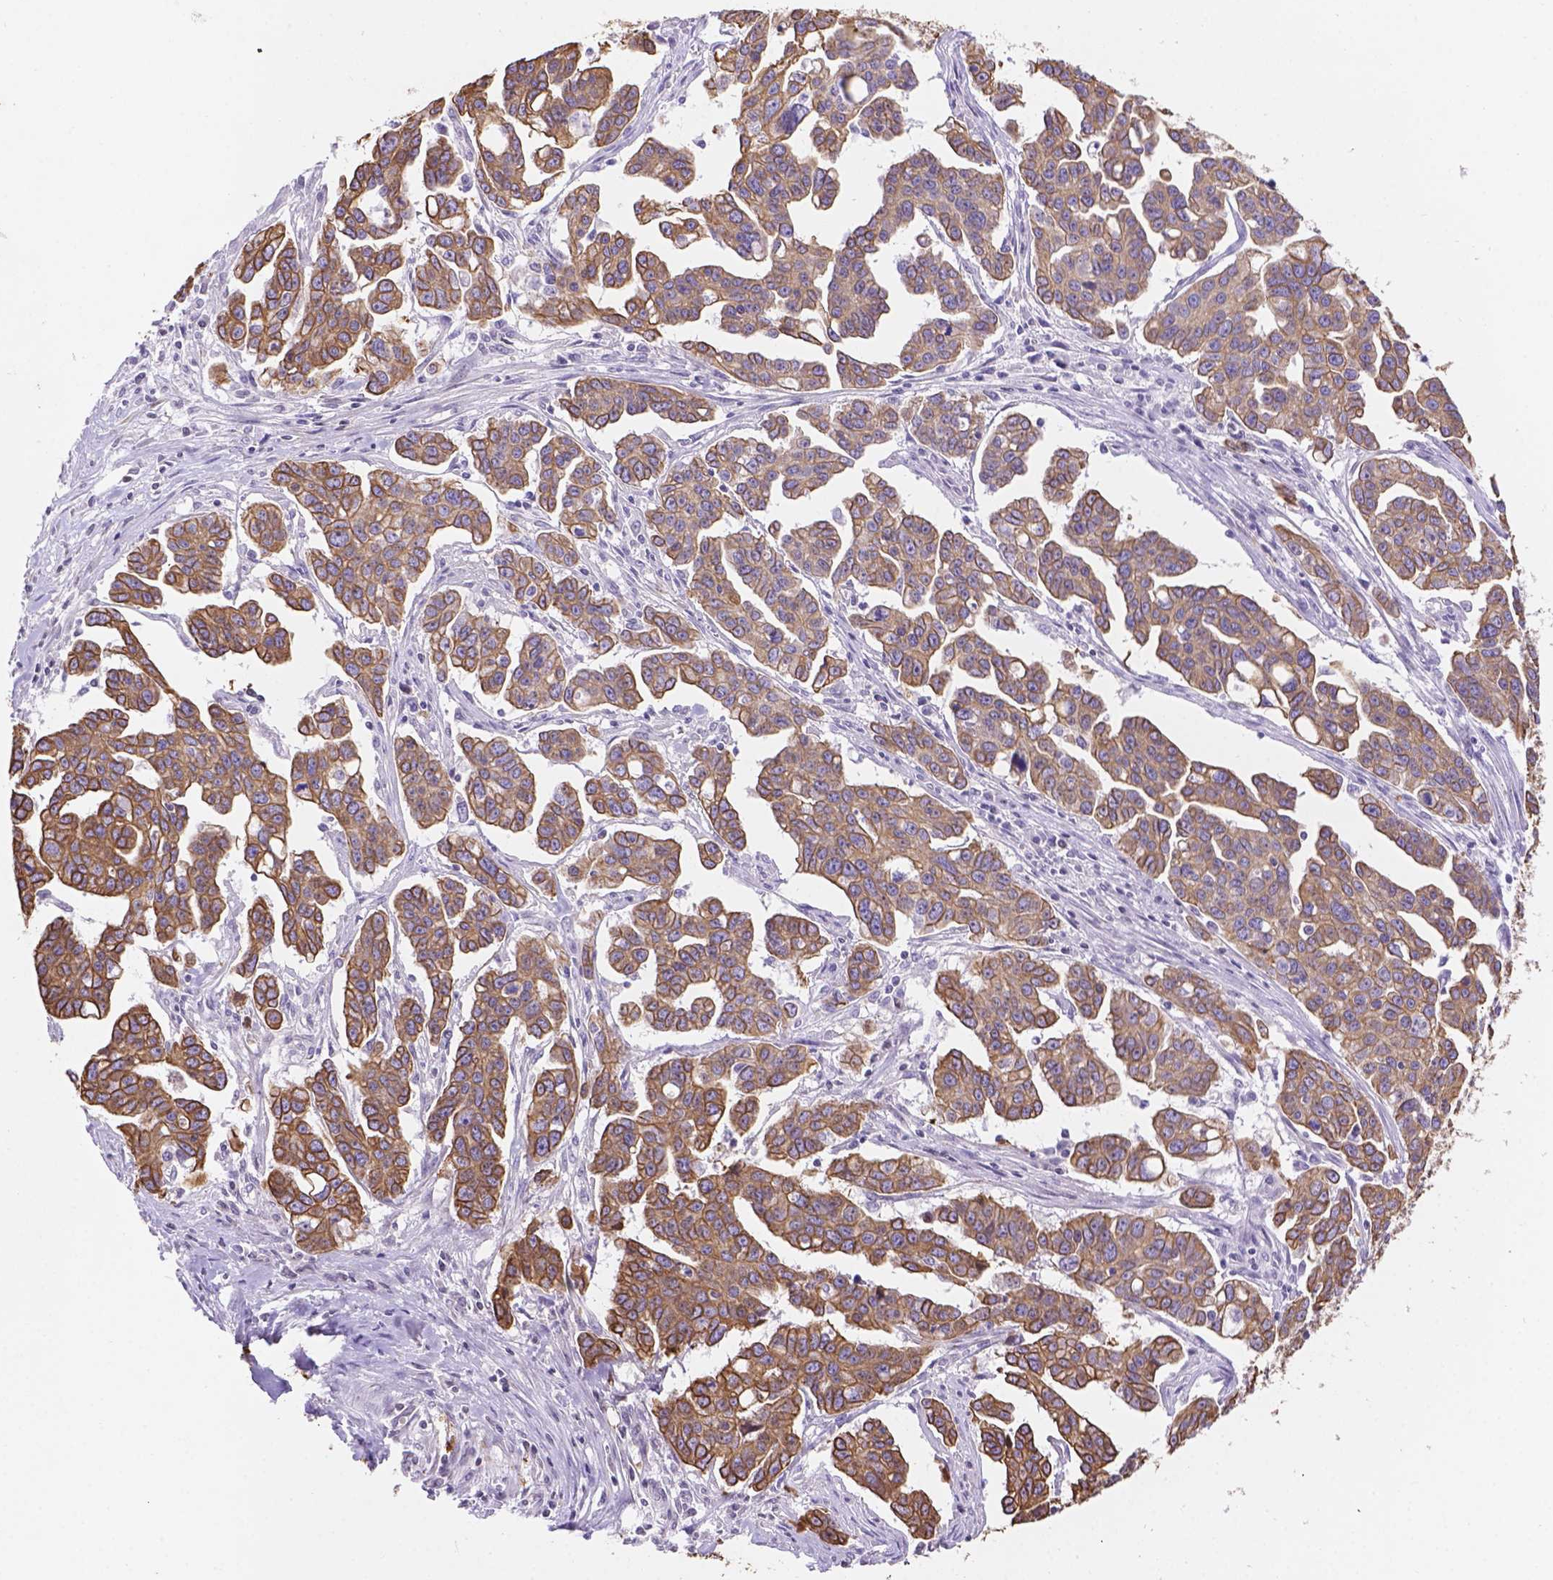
{"staining": {"intensity": "moderate", "quantity": ">75%", "location": "cytoplasmic/membranous"}, "tissue": "ovarian cancer", "cell_type": "Tumor cells", "image_type": "cancer", "snomed": [{"axis": "morphology", "description": "Carcinoma, endometroid"}, {"axis": "topography", "description": "Ovary"}], "caption": "Brown immunohistochemical staining in ovarian cancer (endometroid carcinoma) reveals moderate cytoplasmic/membranous positivity in about >75% of tumor cells.", "gene": "DMWD", "patient": {"sex": "female", "age": 78}}